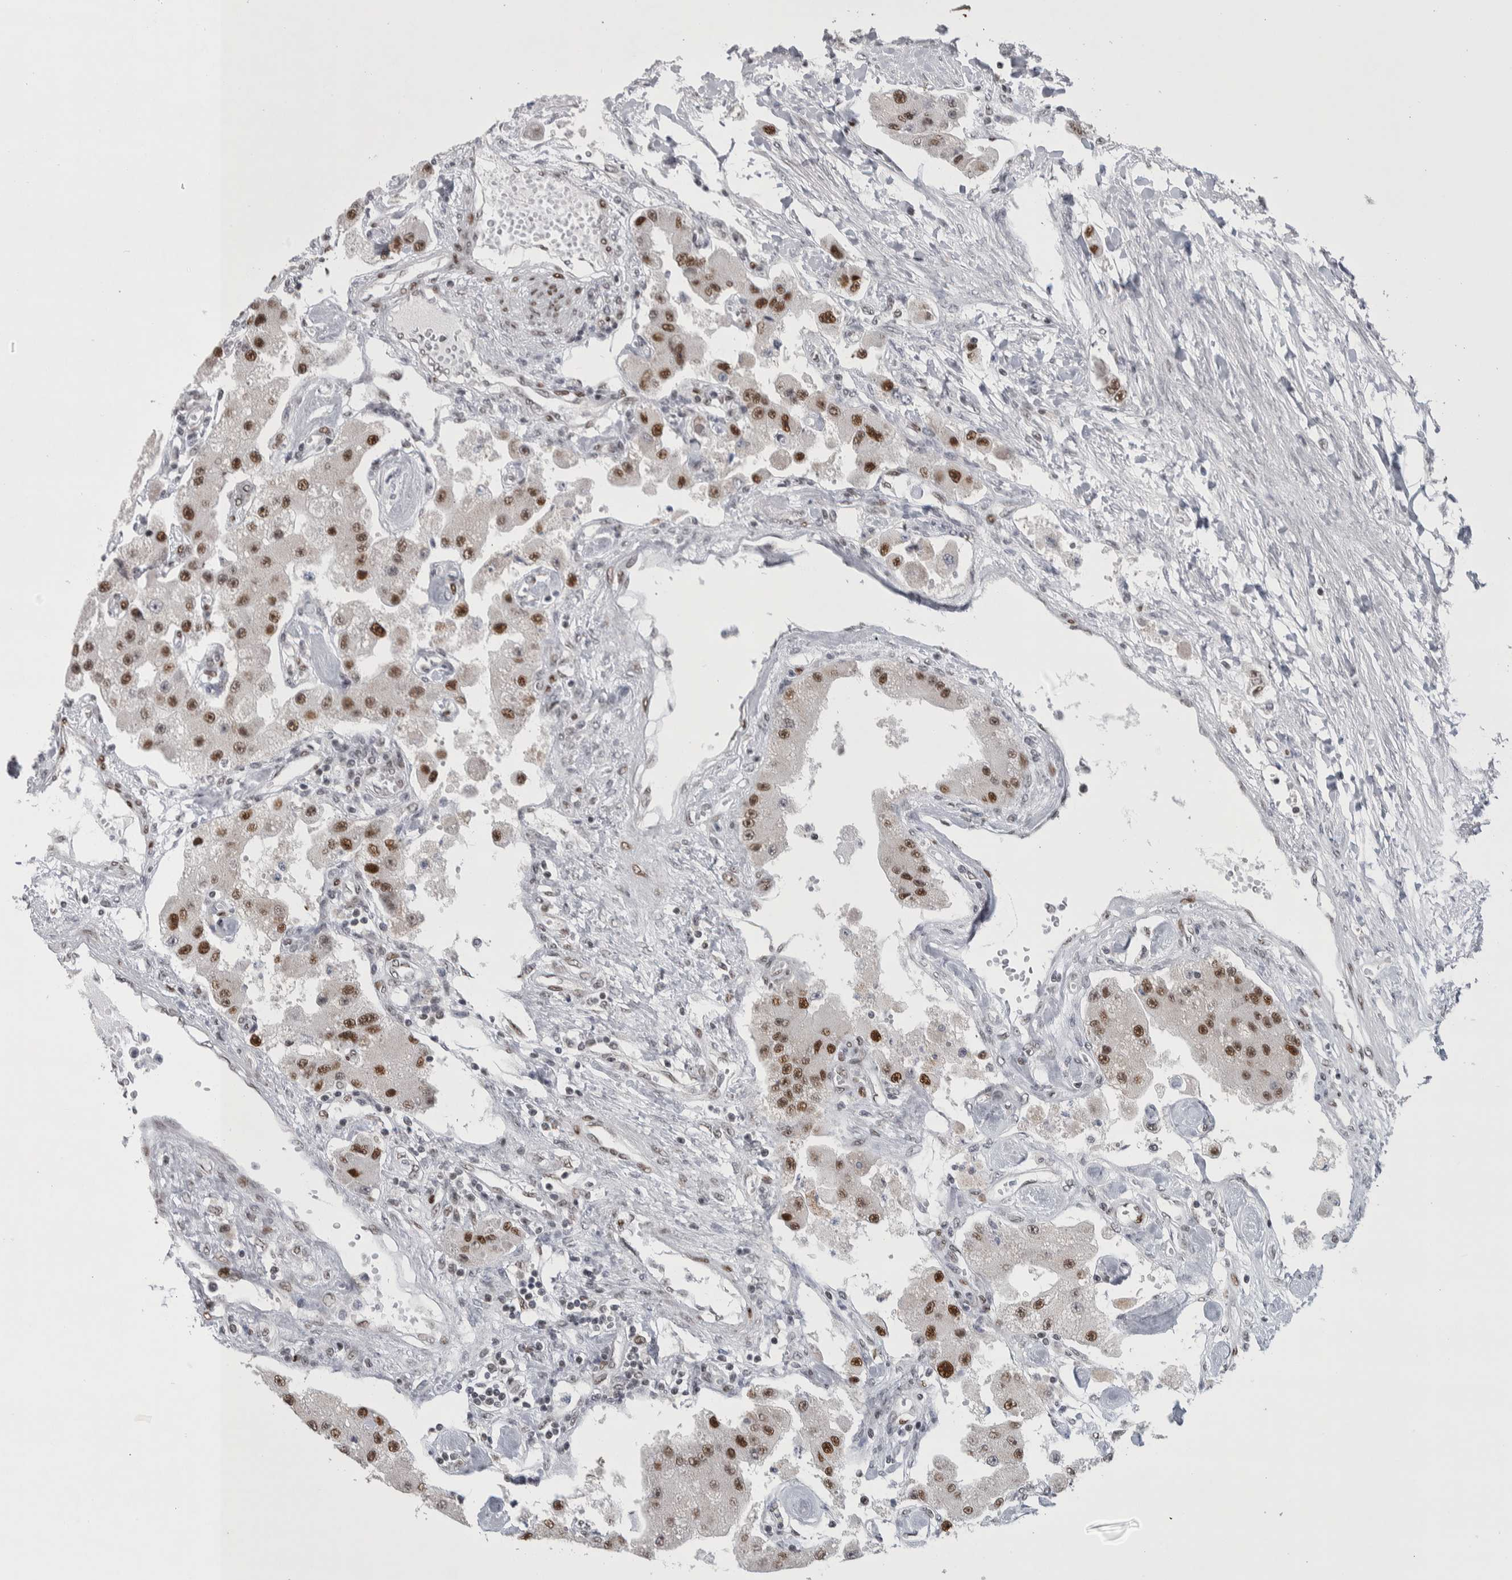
{"staining": {"intensity": "strong", "quantity": ">75%", "location": "nuclear"}, "tissue": "carcinoid", "cell_type": "Tumor cells", "image_type": "cancer", "snomed": [{"axis": "morphology", "description": "Carcinoid, malignant, NOS"}, {"axis": "topography", "description": "Pancreas"}], "caption": "Immunohistochemical staining of human carcinoid (malignant) exhibits high levels of strong nuclear expression in approximately >75% of tumor cells. Immunohistochemistry (ihc) stains the protein of interest in brown and the nuclei are stained blue.", "gene": "HEXIM2", "patient": {"sex": "male", "age": 41}}